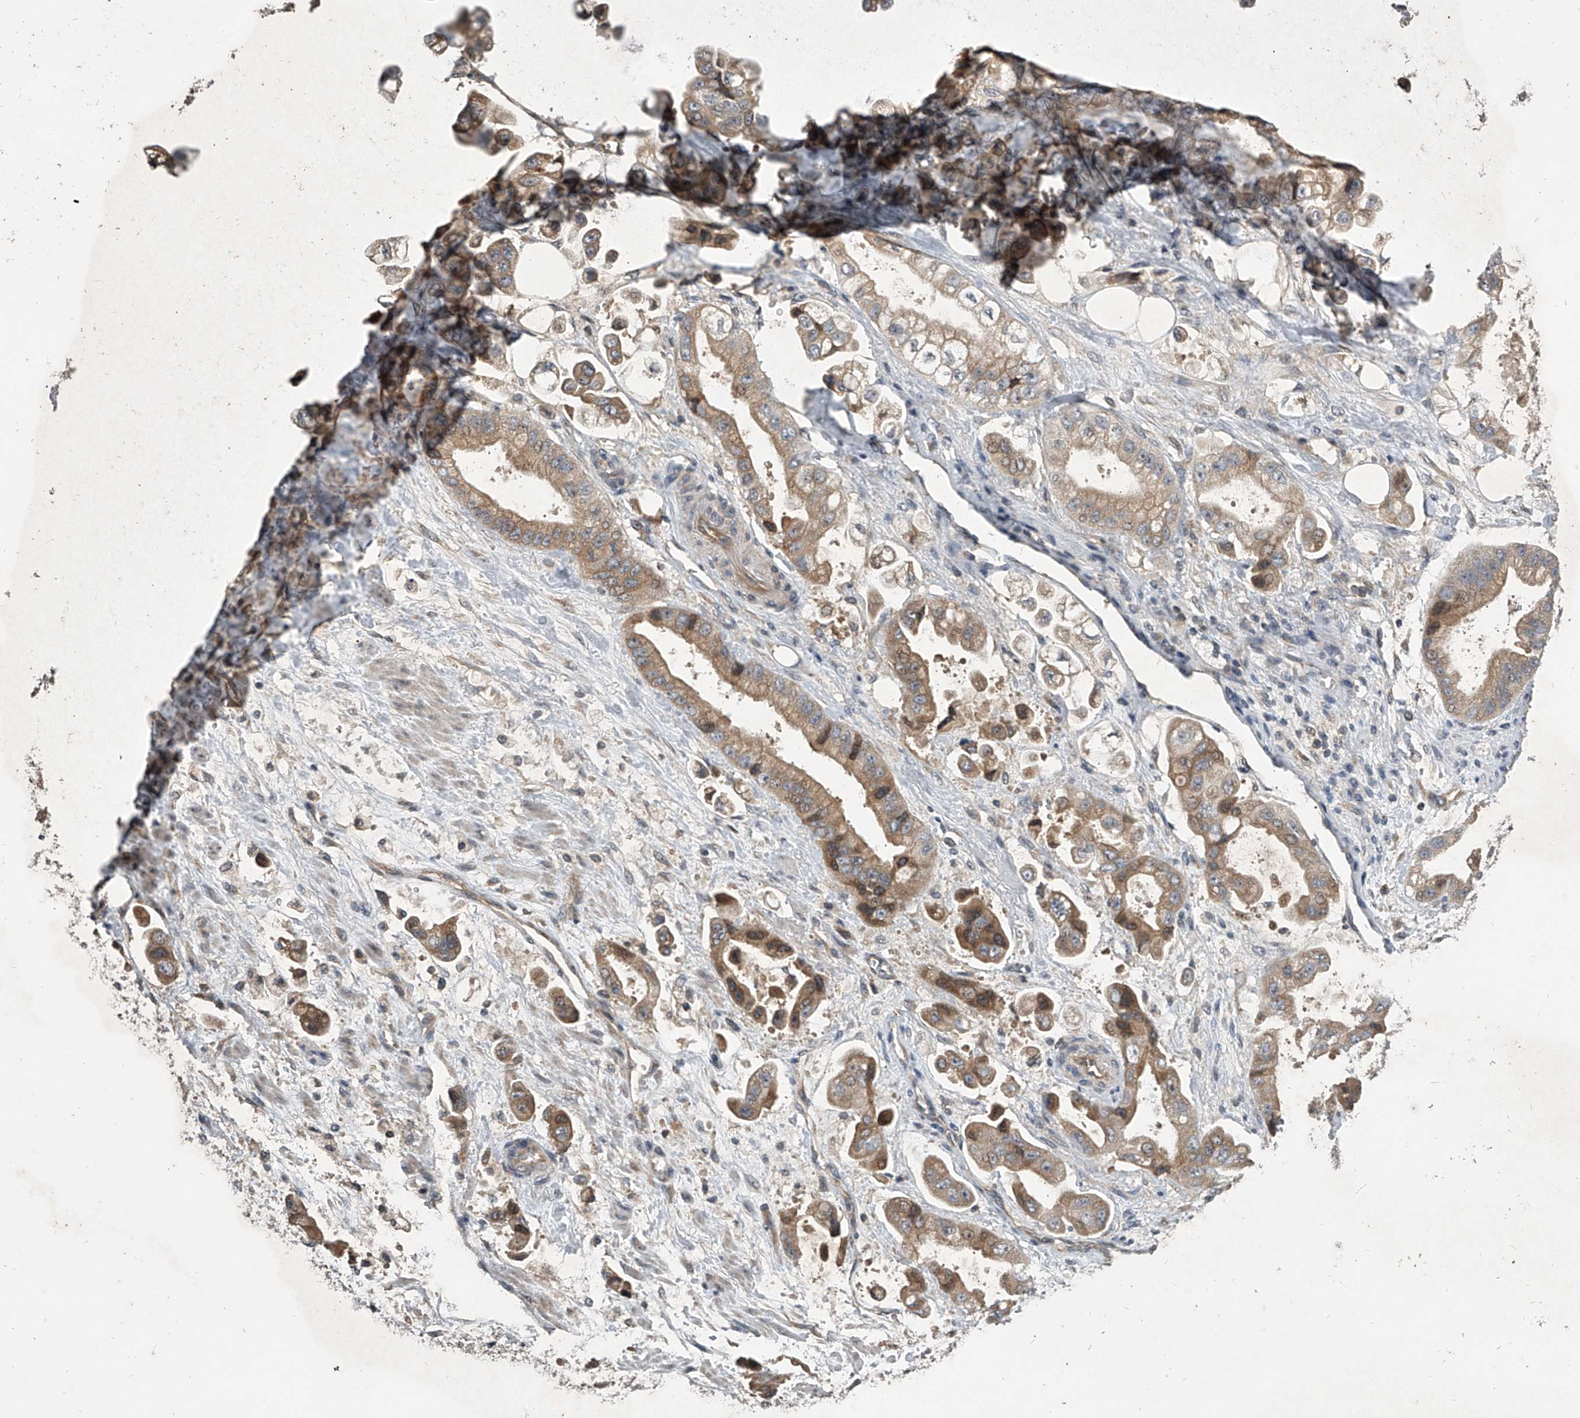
{"staining": {"intensity": "moderate", "quantity": ">75%", "location": "cytoplasmic/membranous"}, "tissue": "stomach cancer", "cell_type": "Tumor cells", "image_type": "cancer", "snomed": [{"axis": "morphology", "description": "Adenocarcinoma, NOS"}, {"axis": "topography", "description": "Stomach"}], "caption": "IHC of human stomach cancer reveals medium levels of moderate cytoplasmic/membranous positivity in approximately >75% of tumor cells.", "gene": "NFS1", "patient": {"sex": "male", "age": 62}}